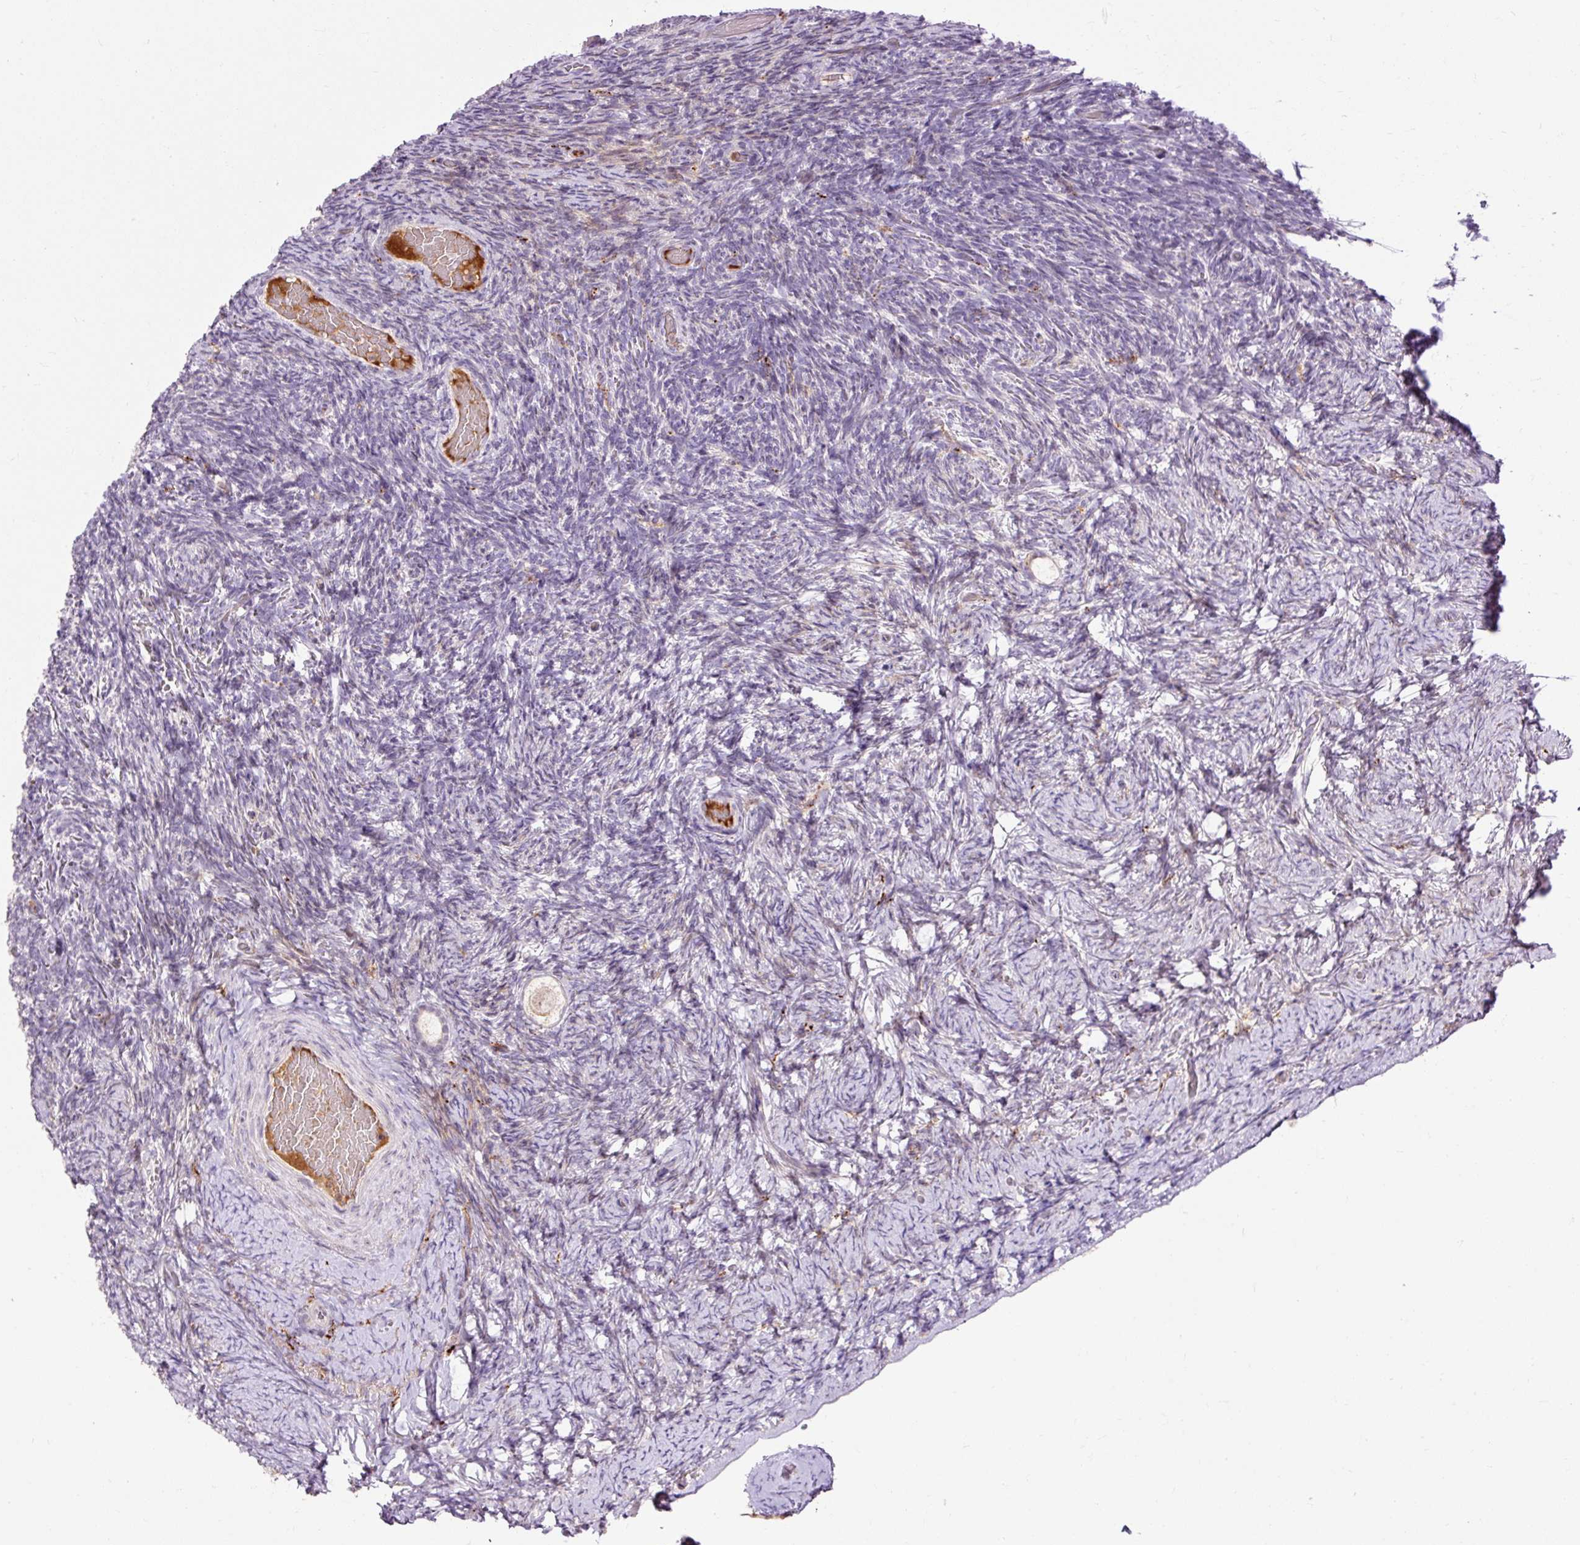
{"staining": {"intensity": "negative", "quantity": "none", "location": "none"}, "tissue": "ovary", "cell_type": "Follicle cells", "image_type": "normal", "snomed": [{"axis": "morphology", "description": "Normal tissue, NOS"}, {"axis": "topography", "description": "Ovary"}], "caption": "Ovary stained for a protein using immunohistochemistry reveals no positivity follicle cells.", "gene": "CEBPZ", "patient": {"sex": "female", "age": 34}}